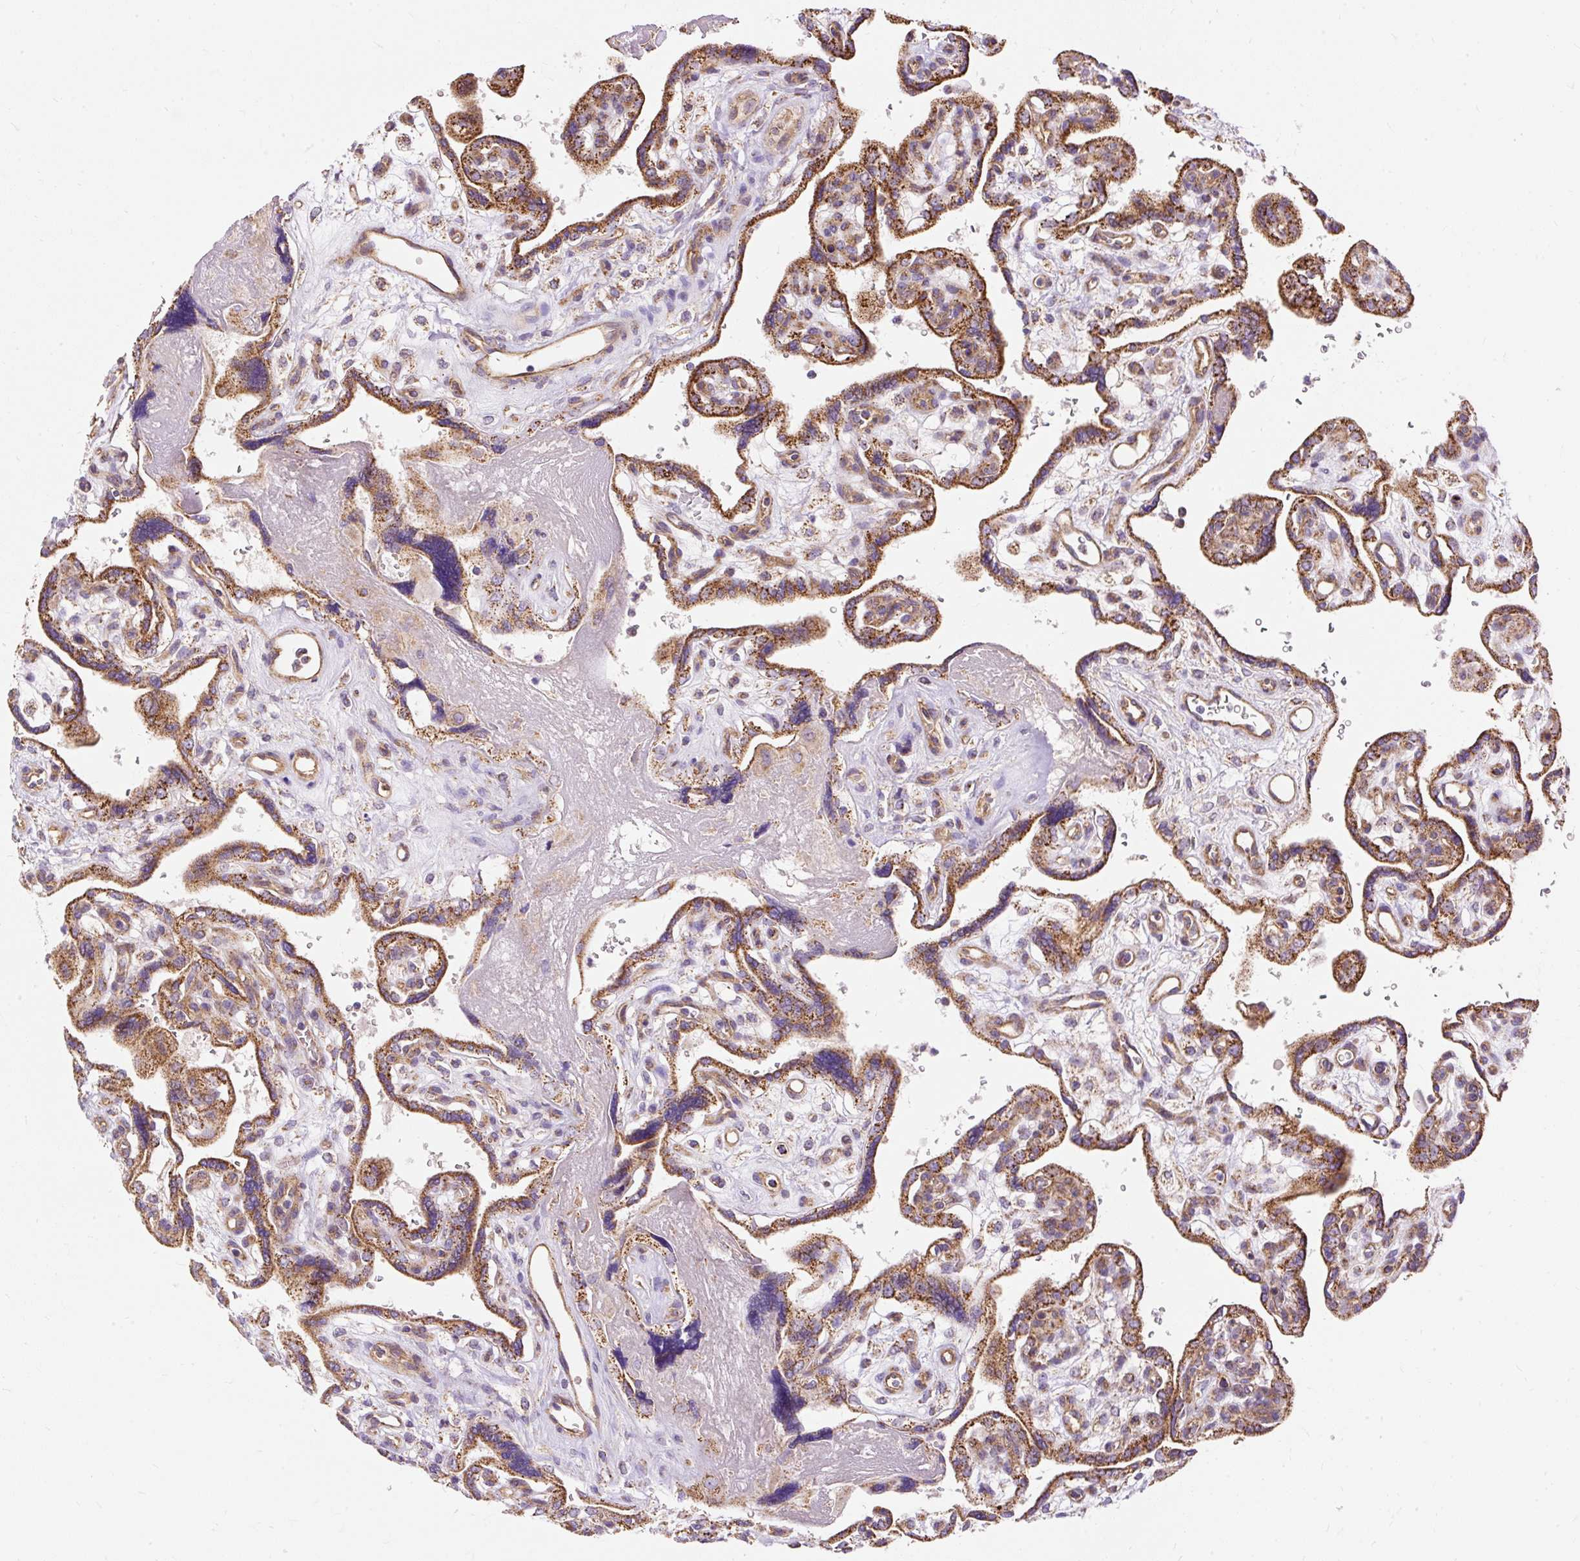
{"staining": {"intensity": "moderate", "quantity": ">75%", "location": "cytoplasmic/membranous"}, "tissue": "placenta", "cell_type": "Decidual cells", "image_type": "normal", "snomed": [{"axis": "morphology", "description": "Normal tissue, NOS"}, {"axis": "topography", "description": "Placenta"}], "caption": "Immunohistochemistry (IHC) staining of normal placenta, which exhibits medium levels of moderate cytoplasmic/membranous positivity in approximately >75% of decidual cells indicating moderate cytoplasmic/membranous protein expression. The staining was performed using DAB (3,3'-diaminobenzidine) (brown) for protein detection and nuclei were counterstained in hematoxylin (blue).", "gene": "CEP290", "patient": {"sex": "female", "age": 39}}